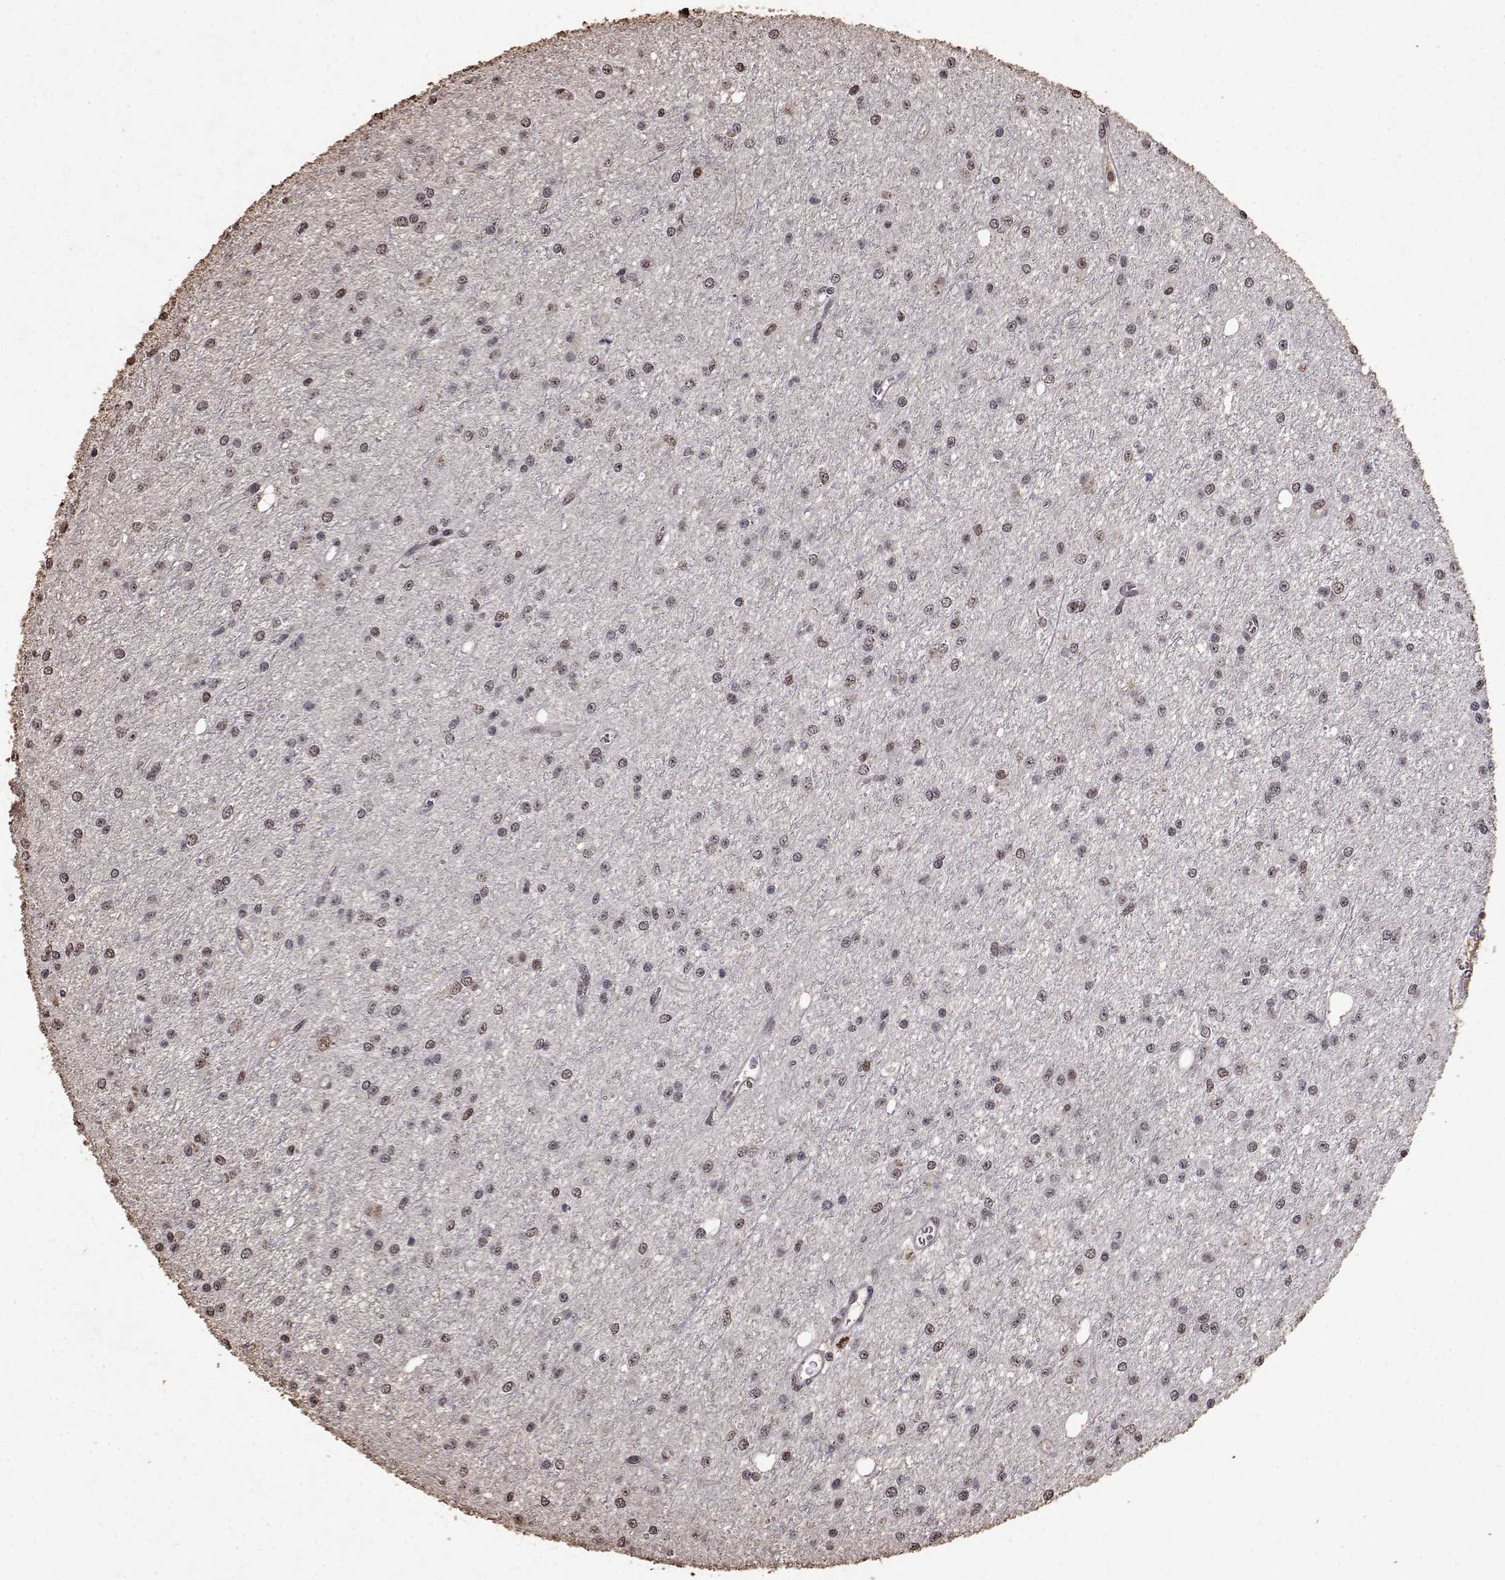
{"staining": {"intensity": "moderate", "quantity": ">75%", "location": "nuclear"}, "tissue": "glioma", "cell_type": "Tumor cells", "image_type": "cancer", "snomed": [{"axis": "morphology", "description": "Glioma, malignant, Low grade"}, {"axis": "topography", "description": "Brain"}], "caption": "Protein expression analysis of glioma demonstrates moderate nuclear expression in about >75% of tumor cells. Nuclei are stained in blue.", "gene": "TOE1", "patient": {"sex": "female", "age": 45}}